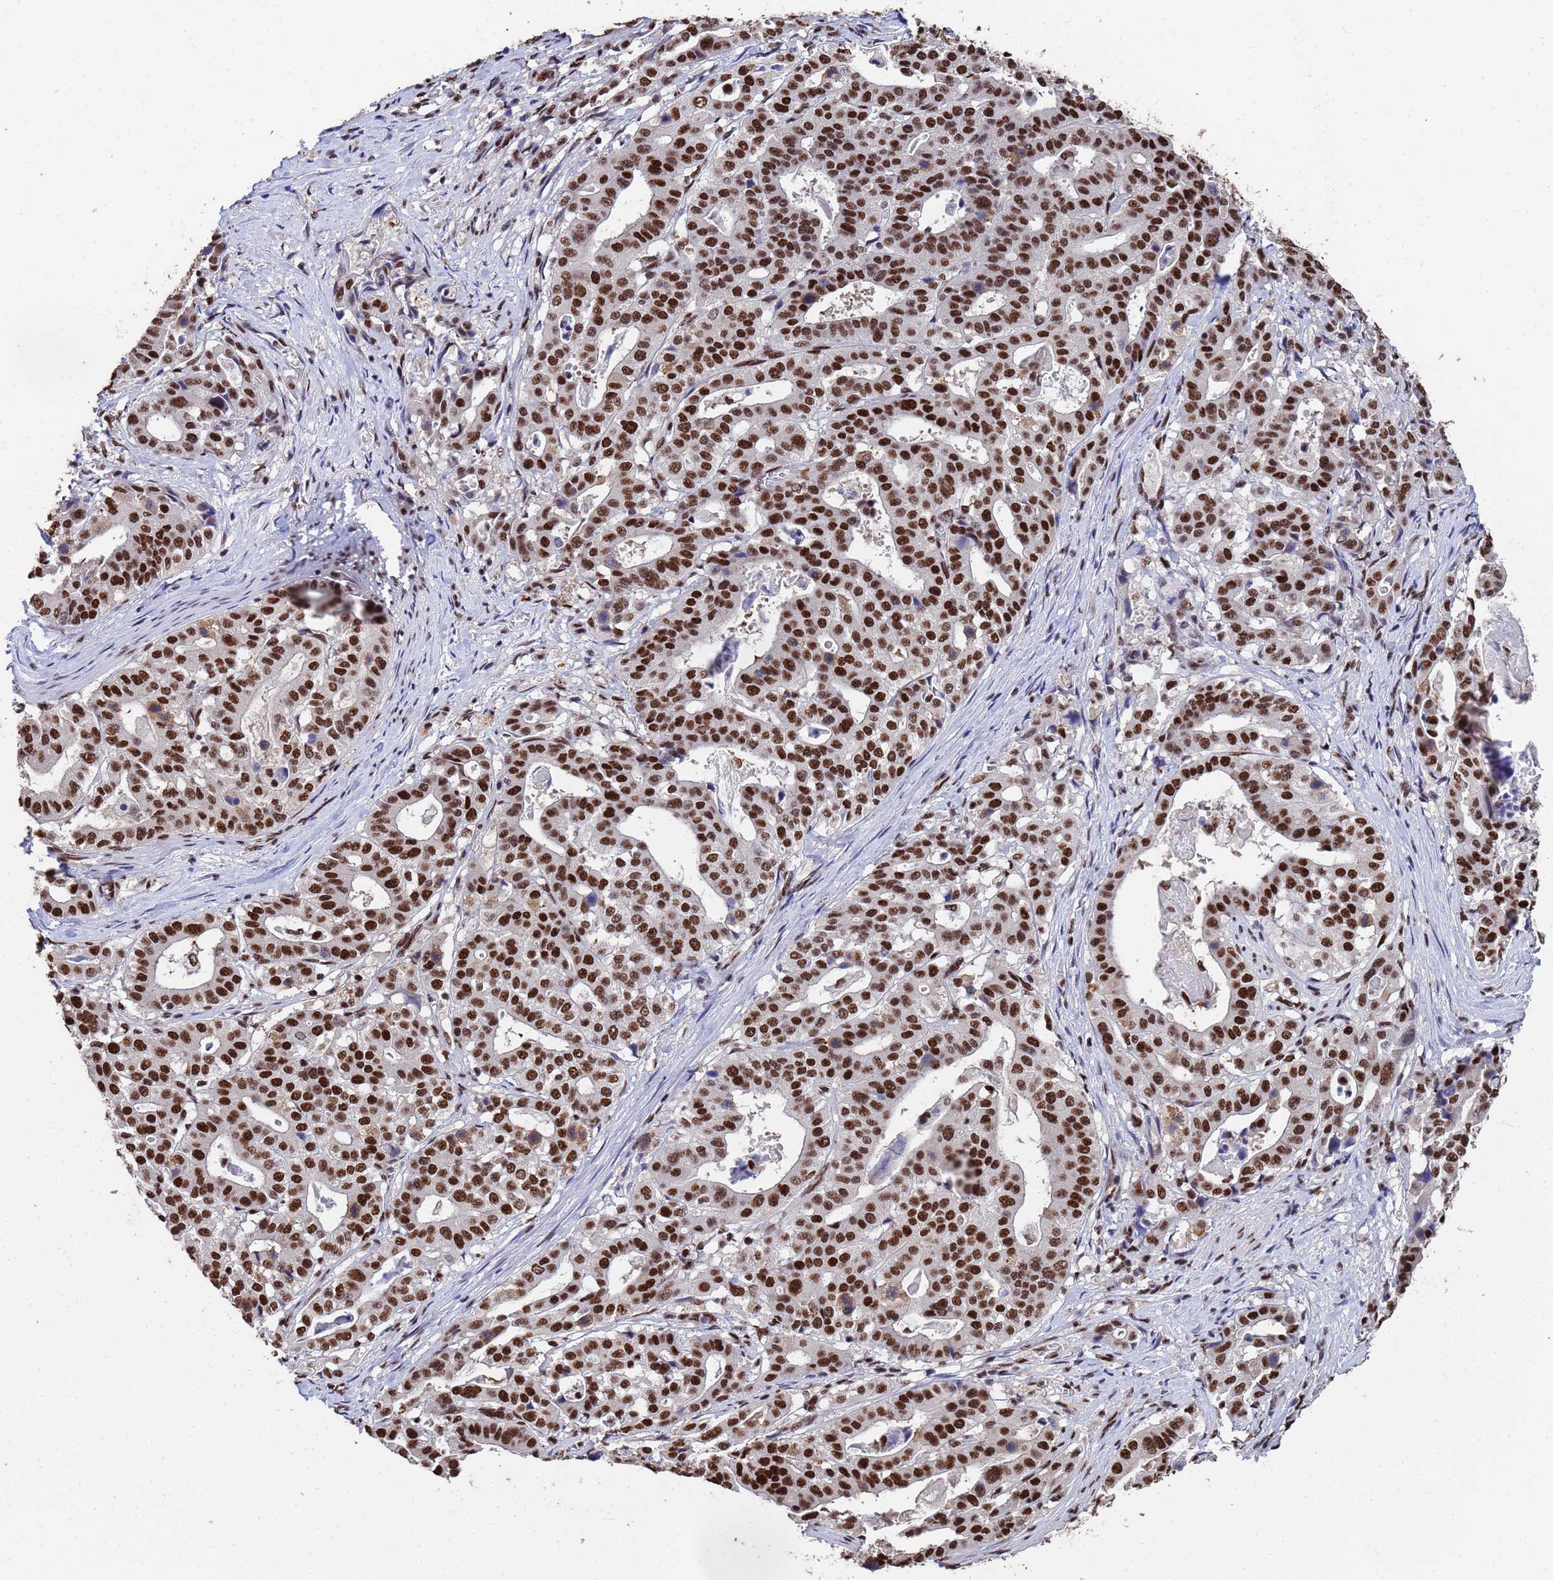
{"staining": {"intensity": "strong", "quantity": ">75%", "location": "nuclear"}, "tissue": "stomach cancer", "cell_type": "Tumor cells", "image_type": "cancer", "snomed": [{"axis": "morphology", "description": "Adenocarcinoma, NOS"}, {"axis": "topography", "description": "Stomach"}], "caption": "Approximately >75% of tumor cells in stomach cancer (adenocarcinoma) display strong nuclear protein positivity as visualized by brown immunohistochemical staining.", "gene": "SF3B2", "patient": {"sex": "male", "age": 48}}